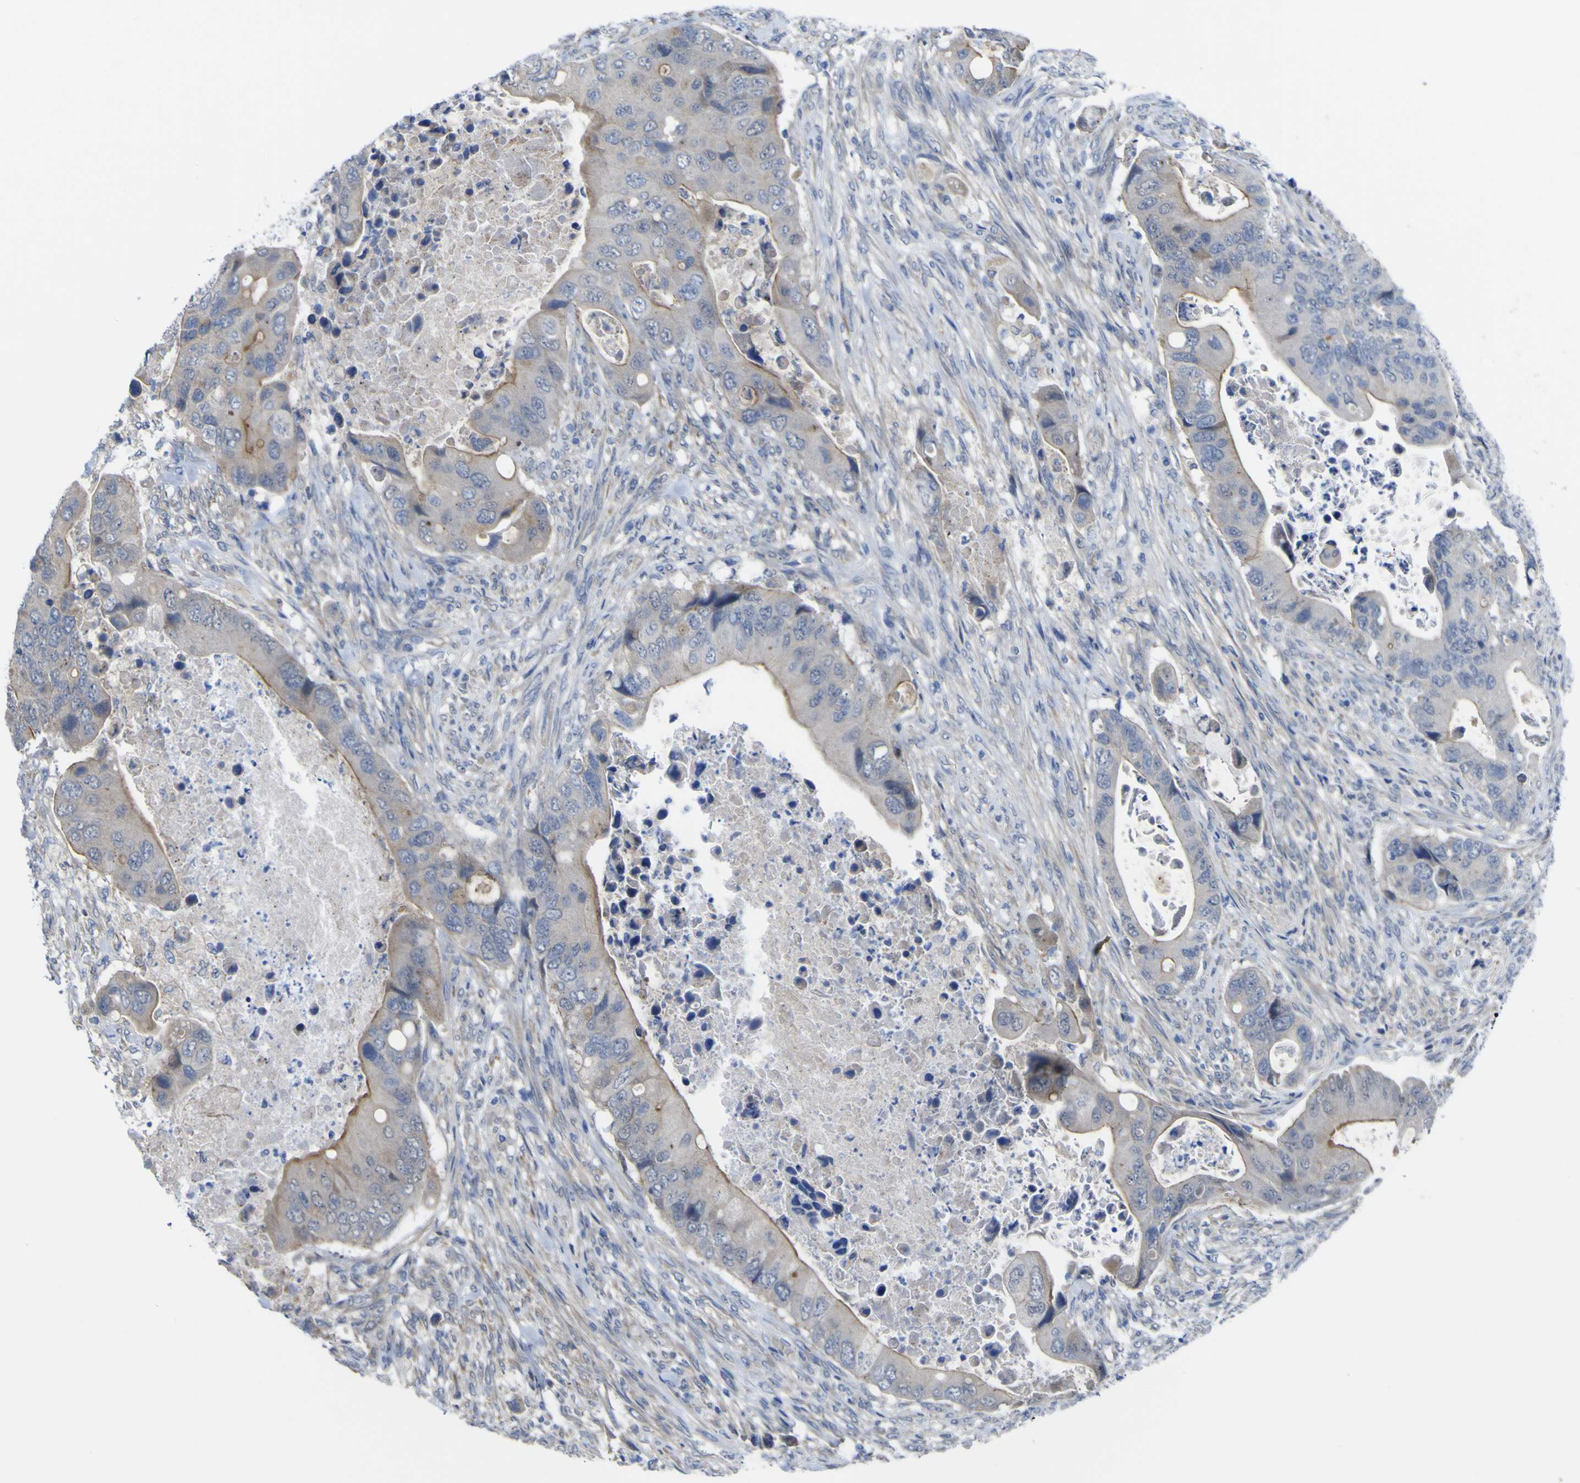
{"staining": {"intensity": "moderate", "quantity": "25%-75%", "location": "cytoplasmic/membranous"}, "tissue": "colorectal cancer", "cell_type": "Tumor cells", "image_type": "cancer", "snomed": [{"axis": "morphology", "description": "Adenocarcinoma, NOS"}, {"axis": "topography", "description": "Rectum"}], "caption": "Immunohistochemistry (DAB) staining of adenocarcinoma (colorectal) shows moderate cytoplasmic/membranous protein expression in about 25%-75% of tumor cells.", "gene": "TNFRSF11A", "patient": {"sex": "female", "age": 57}}